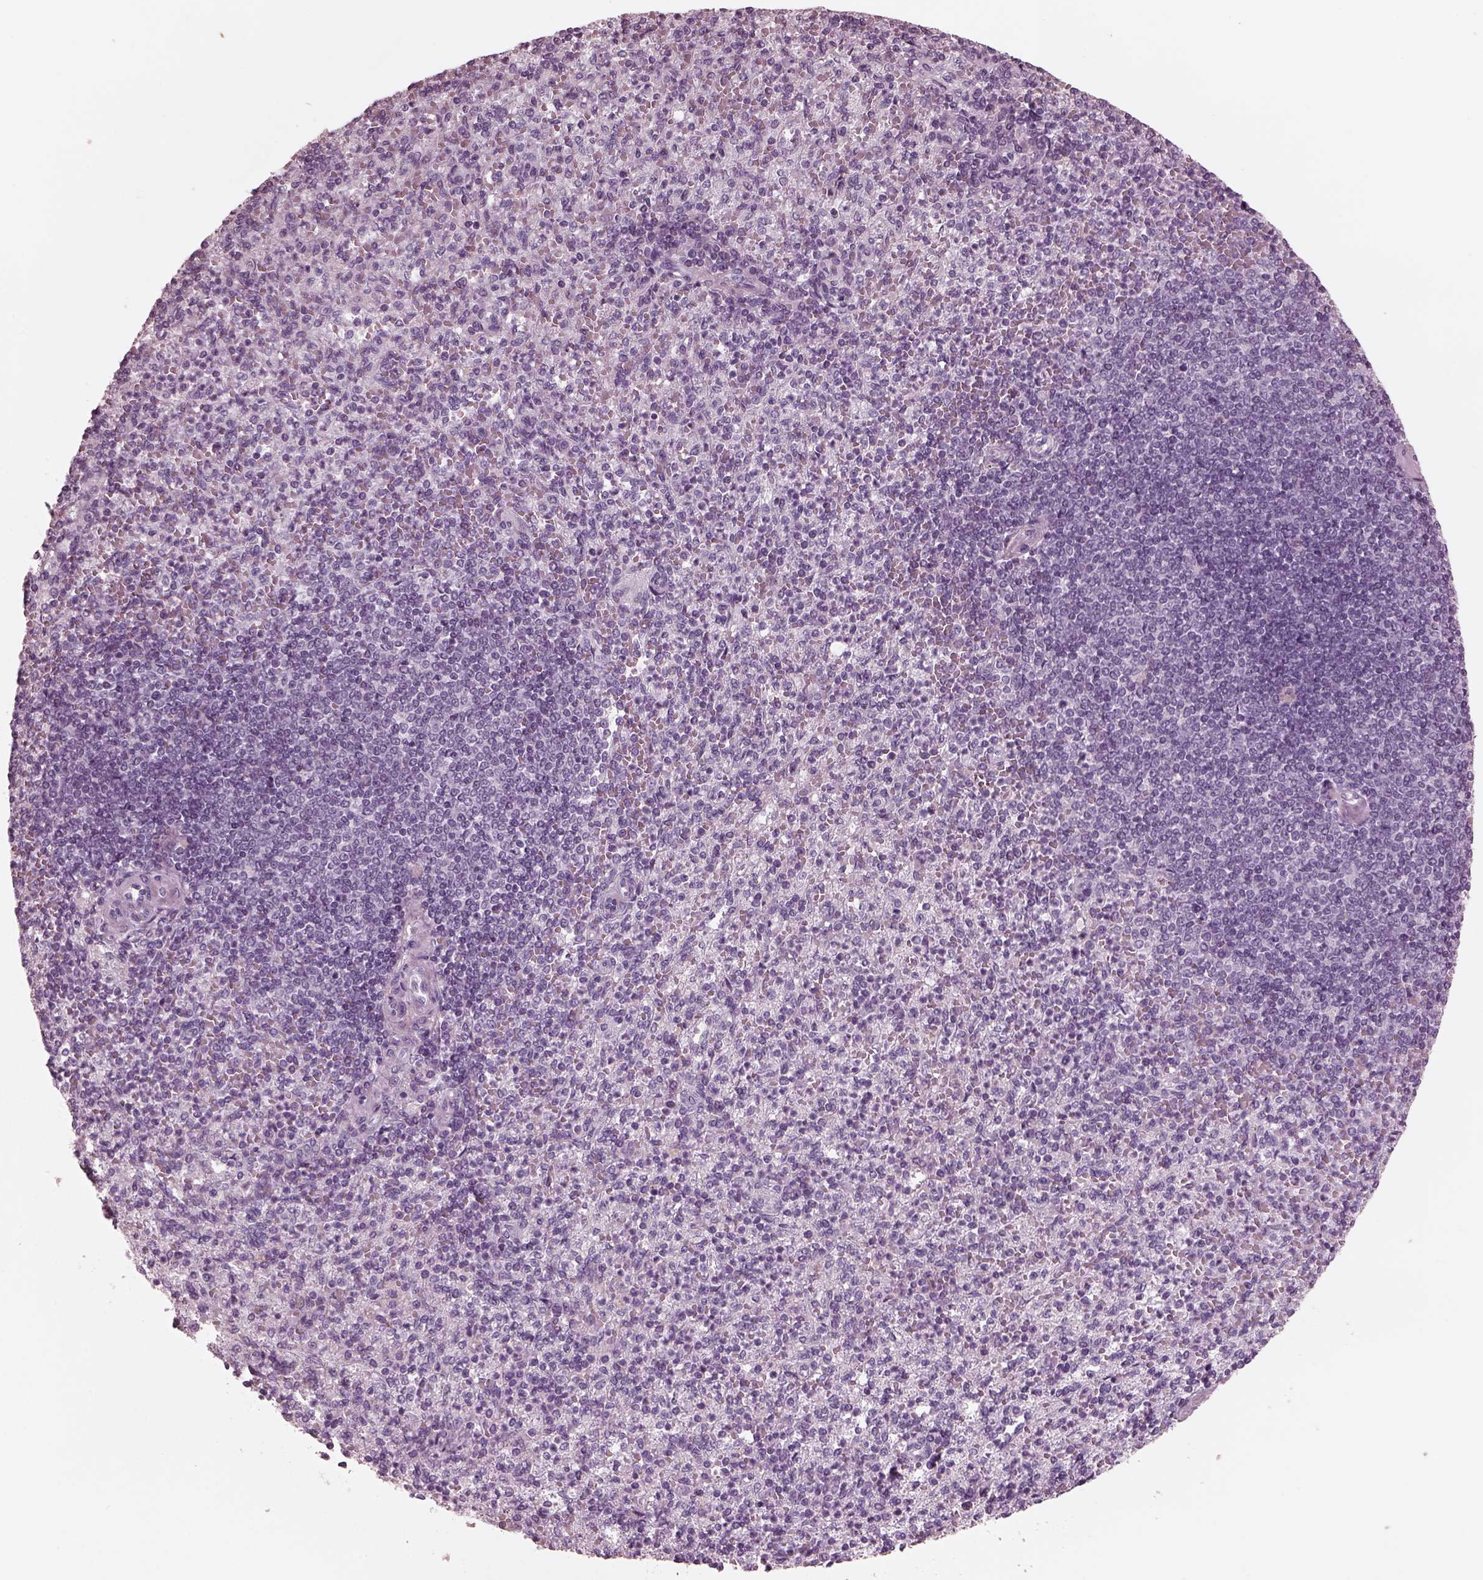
{"staining": {"intensity": "negative", "quantity": "none", "location": "none"}, "tissue": "spleen", "cell_type": "Cells in red pulp", "image_type": "normal", "snomed": [{"axis": "morphology", "description": "Normal tissue, NOS"}, {"axis": "topography", "description": "Spleen"}], "caption": "IHC of benign human spleen reveals no positivity in cells in red pulp. The staining was performed using DAB to visualize the protein expression in brown, while the nuclei were stained in blue with hematoxylin (Magnification: 20x).", "gene": "GRM6", "patient": {"sex": "female", "age": 74}}